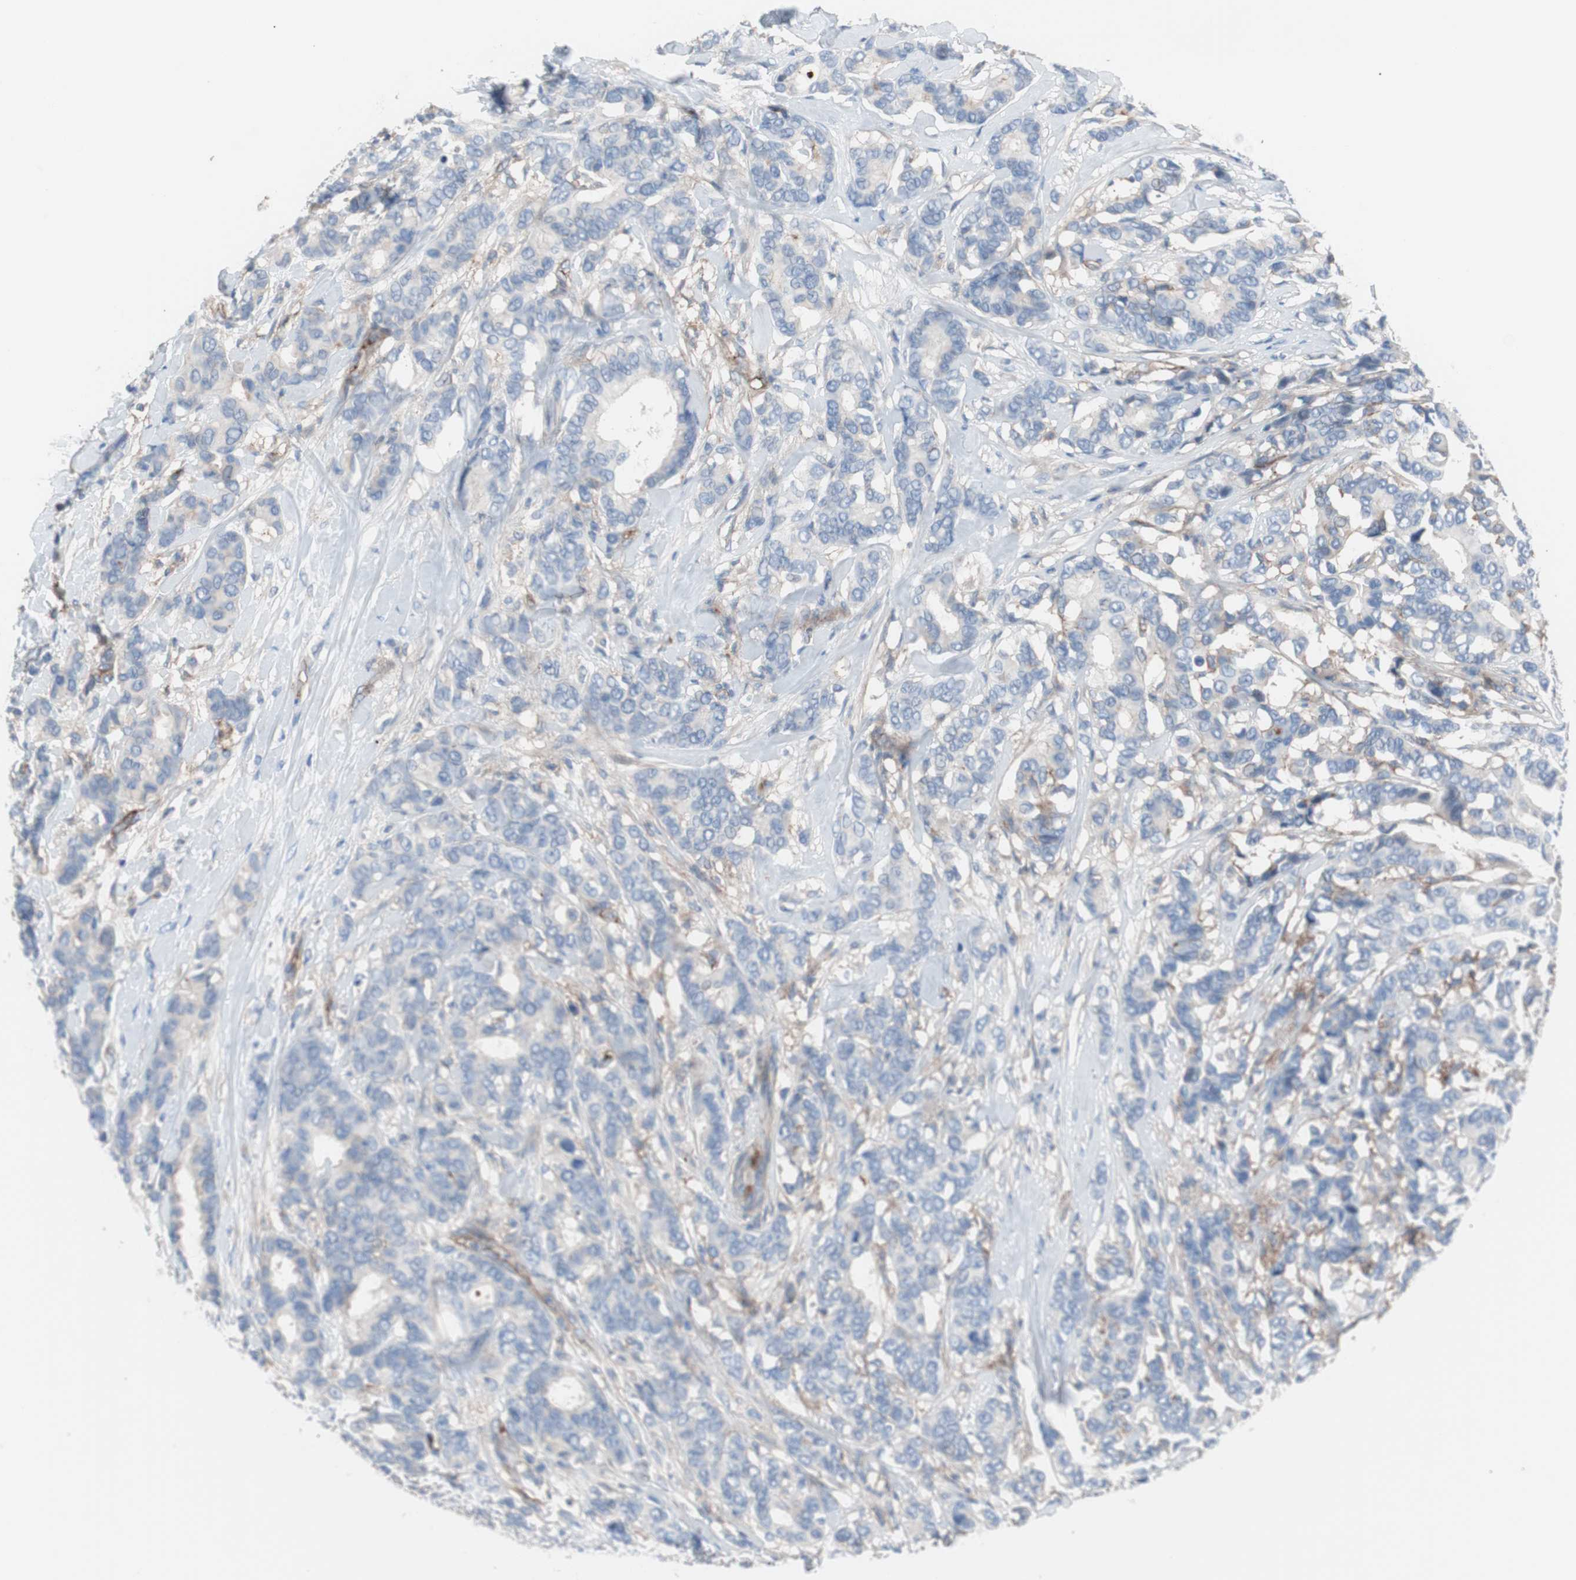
{"staining": {"intensity": "negative", "quantity": "none", "location": "none"}, "tissue": "breast cancer", "cell_type": "Tumor cells", "image_type": "cancer", "snomed": [{"axis": "morphology", "description": "Duct carcinoma"}, {"axis": "topography", "description": "Breast"}], "caption": "The photomicrograph reveals no staining of tumor cells in breast infiltrating ductal carcinoma. The staining was performed using DAB (3,3'-diaminobenzidine) to visualize the protein expression in brown, while the nuclei were stained in blue with hematoxylin (Magnification: 20x).", "gene": "CD81", "patient": {"sex": "female", "age": 87}}